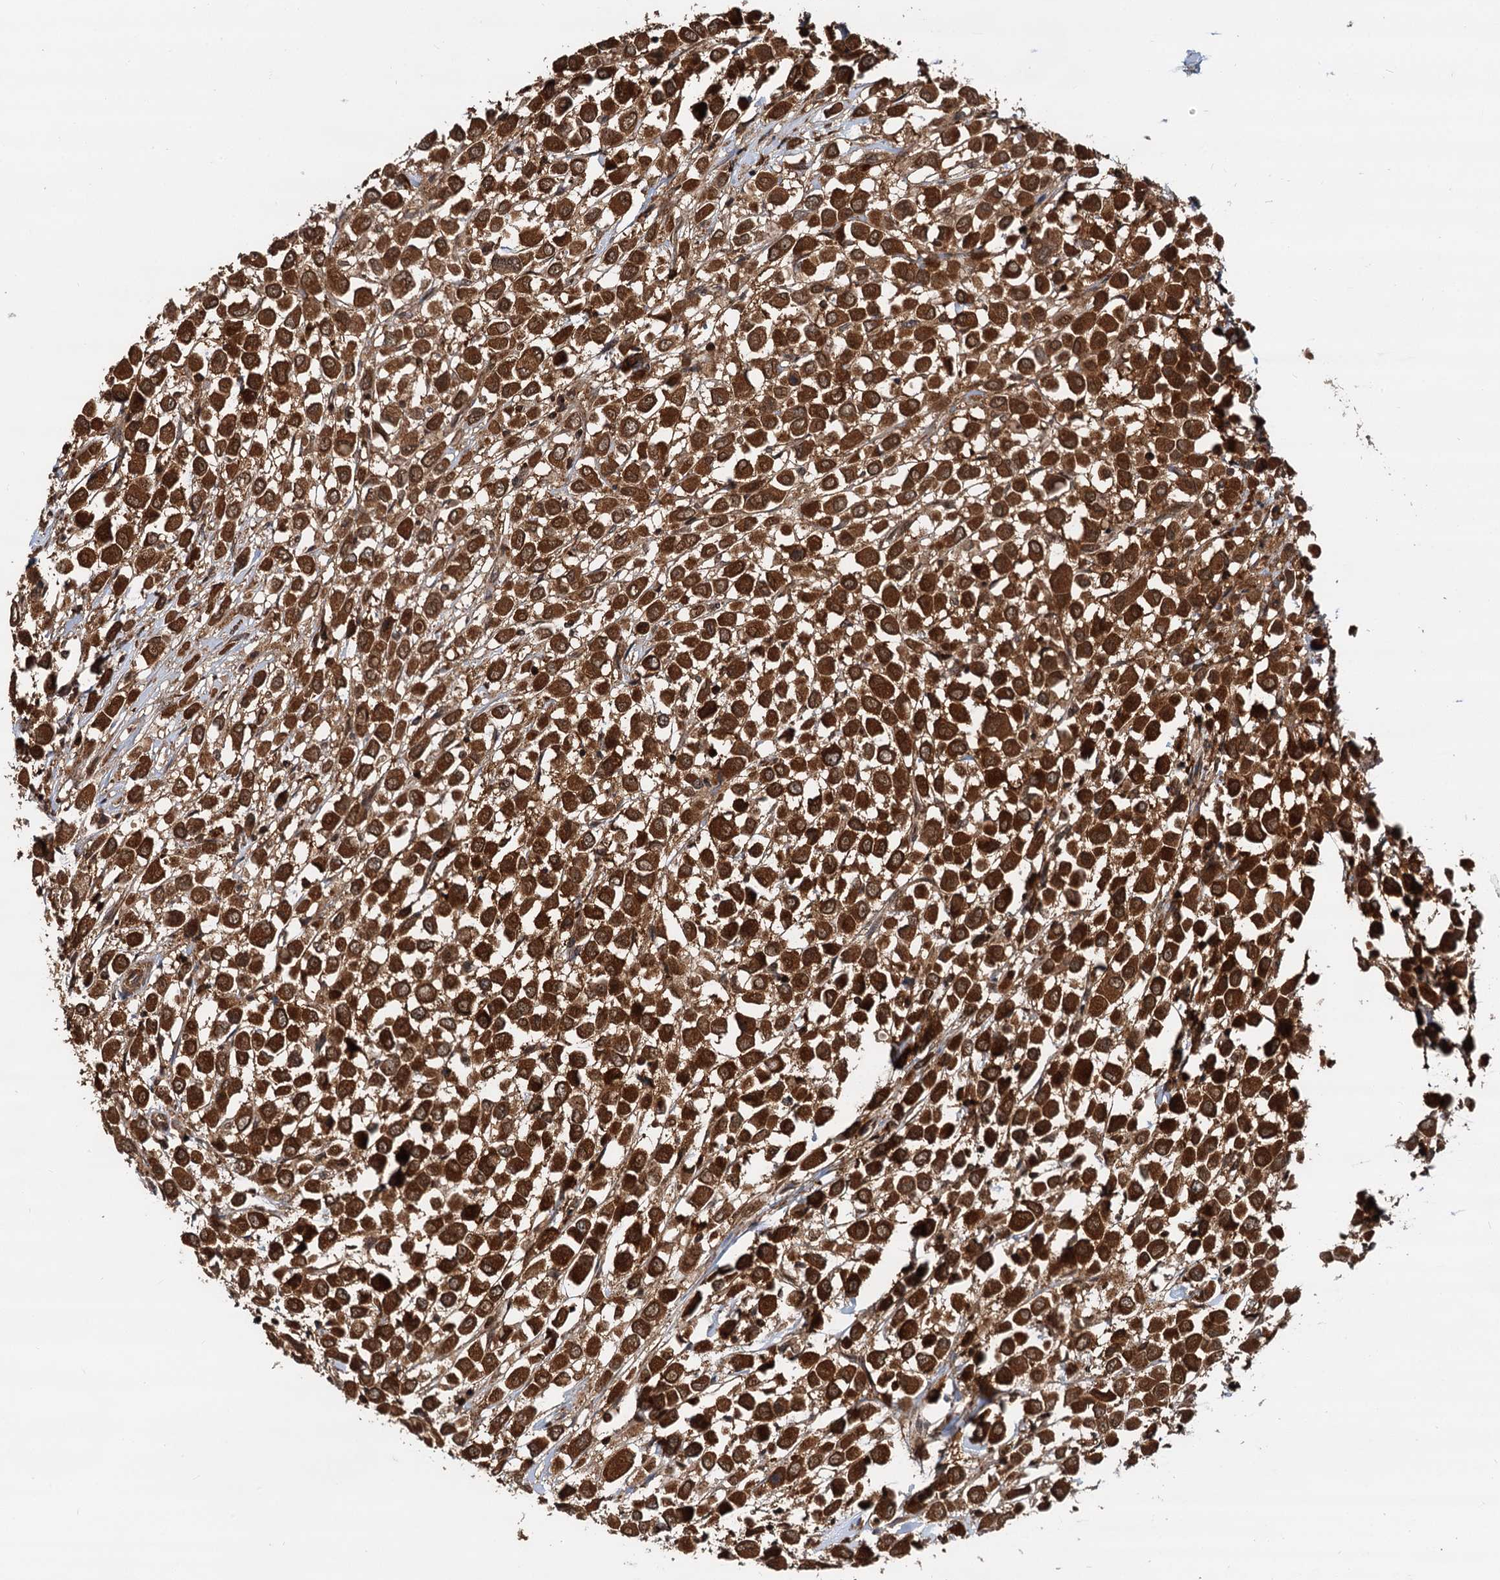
{"staining": {"intensity": "strong", "quantity": ">75%", "location": "cytoplasmic/membranous,nuclear"}, "tissue": "breast cancer", "cell_type": "Tumor cells", "image_type": "cancer", "snomed": [{"axis": "morphology", "description": "Duct carcinoma"}, {"axis": "topography", "description": "Breast"}], "caption": "Breast invasive ductal carcinoma stained with a brown dye shows strong cytoplasmic/membranous and nuclear positive staining in about >75% of tumor cells.", "gene": "STUB1", "patient": {"sex": "female", "age": 61}}